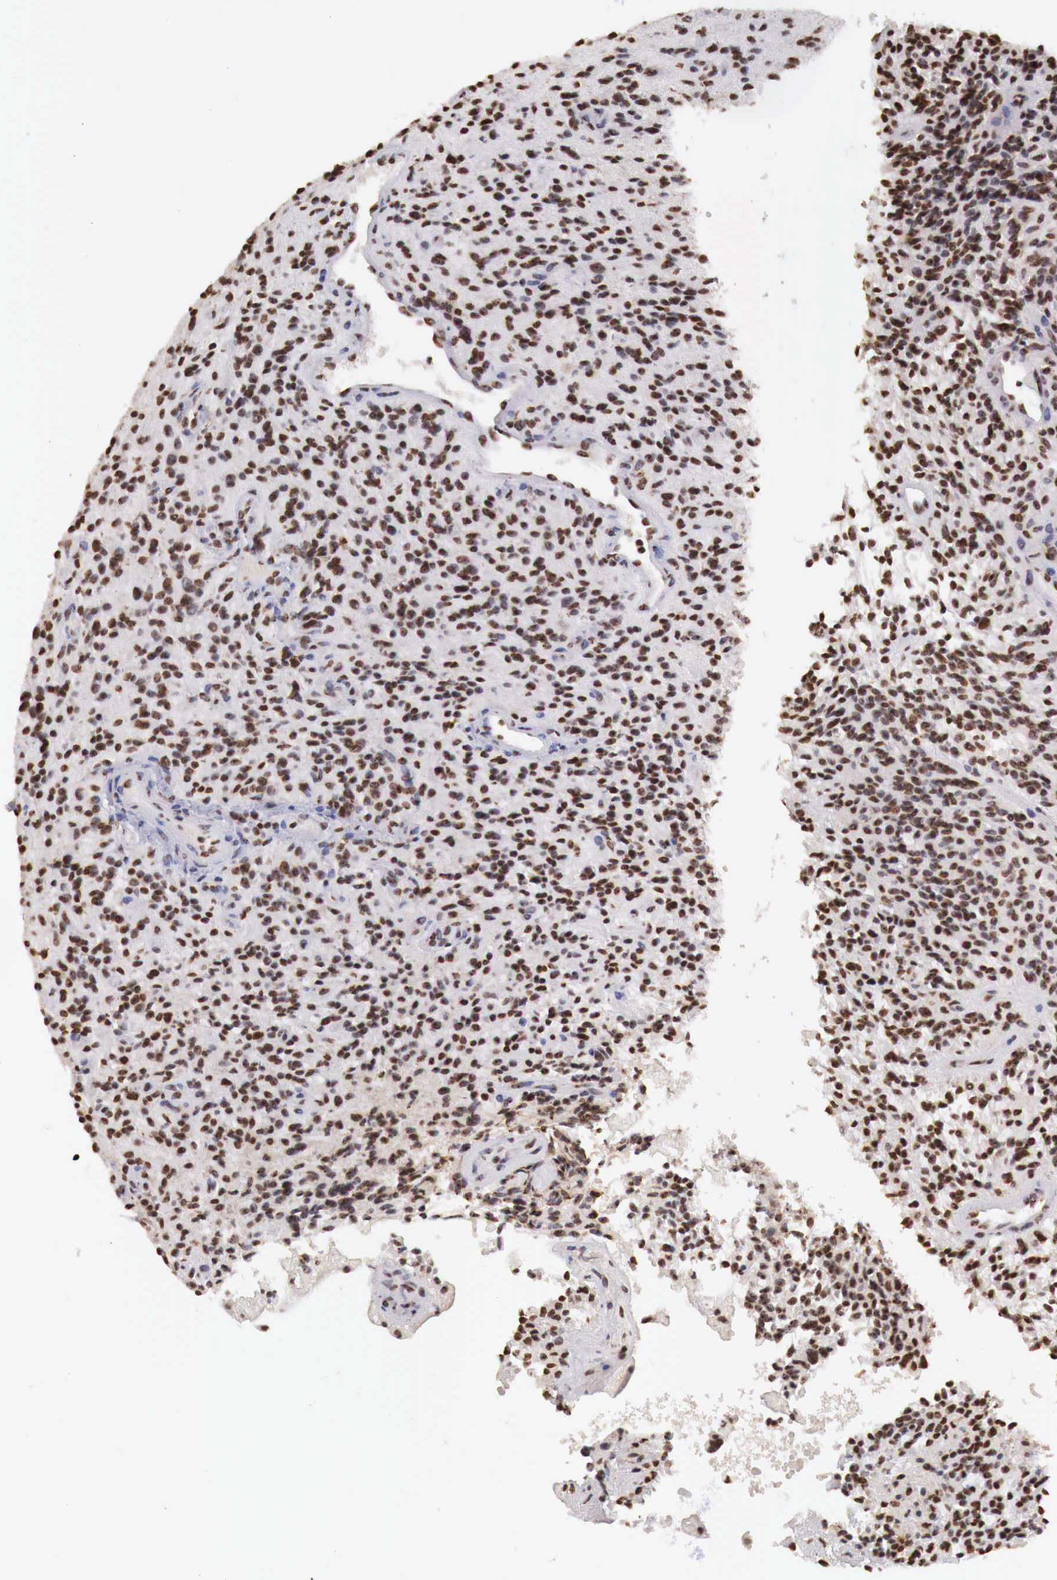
{"staining": {"intensity": "strong", "quantity": ">75%", "location": "nuclear"}, "tissue": "glioma", "cell_type": "Tumor cells", "image_type": "cancer", "snomed": [{"axis": "morphology", "description": "Glioma, malignant, High grade"}, {"axis": "topography", "description": "Brain"}], "caption": "Brown immunohistochemical staining in malignant glioma (high-grade) exhibits strong nuclear positivity in approximately >75% of tumor cells.", "gene": "DKC1", "patient": {"sex": "female", "age": 13}}